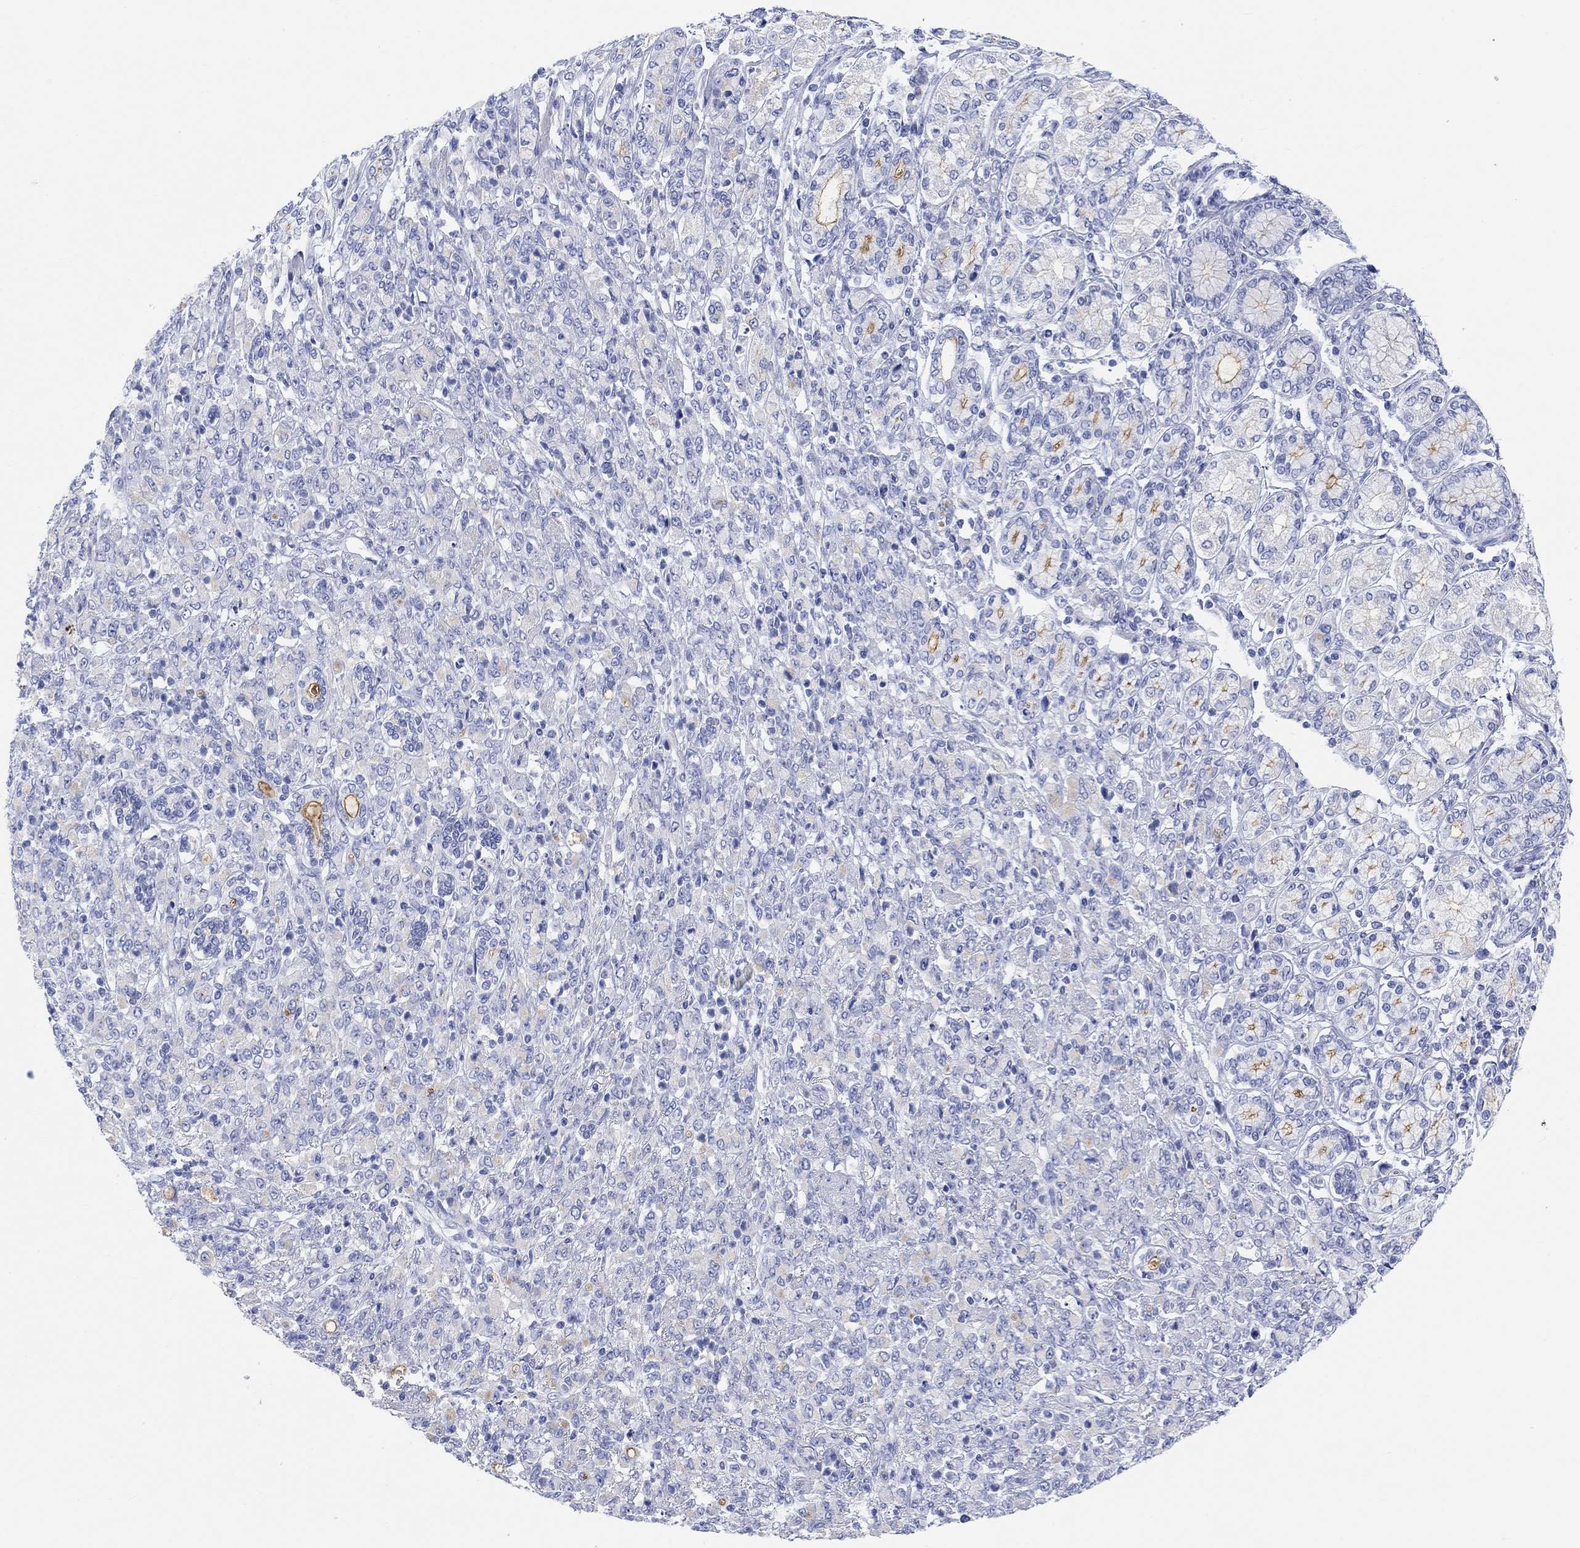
{"staining": {"intensity": "moderate", "quantity": "<25%", "location": "cytoplasmic/membranous"}, "tissue": "stomach cancer", "cell_type": "Tumor cells", "image_type": "cancer", "snomed": [{"axis": "morphology", "description": "Normal tissue, NOS"}, {"axis": "morphology", "description": "Adenocarcinoma, NOS"}, {"axis": "topography", "description": "Stomach"}], "caption": "A brown stain labels moderate cytoplasmic/membranous staining of a protein in human stomach cancer tumor cells. The protein of interest is stained brown, and the nuclei are stained in blue (DAB (3,3'-diaminobenzidine) IHC with brightfield microscopy, high magnification).", "gene": "XIRP2", "patient": {"sex": "female", "age": 79}}